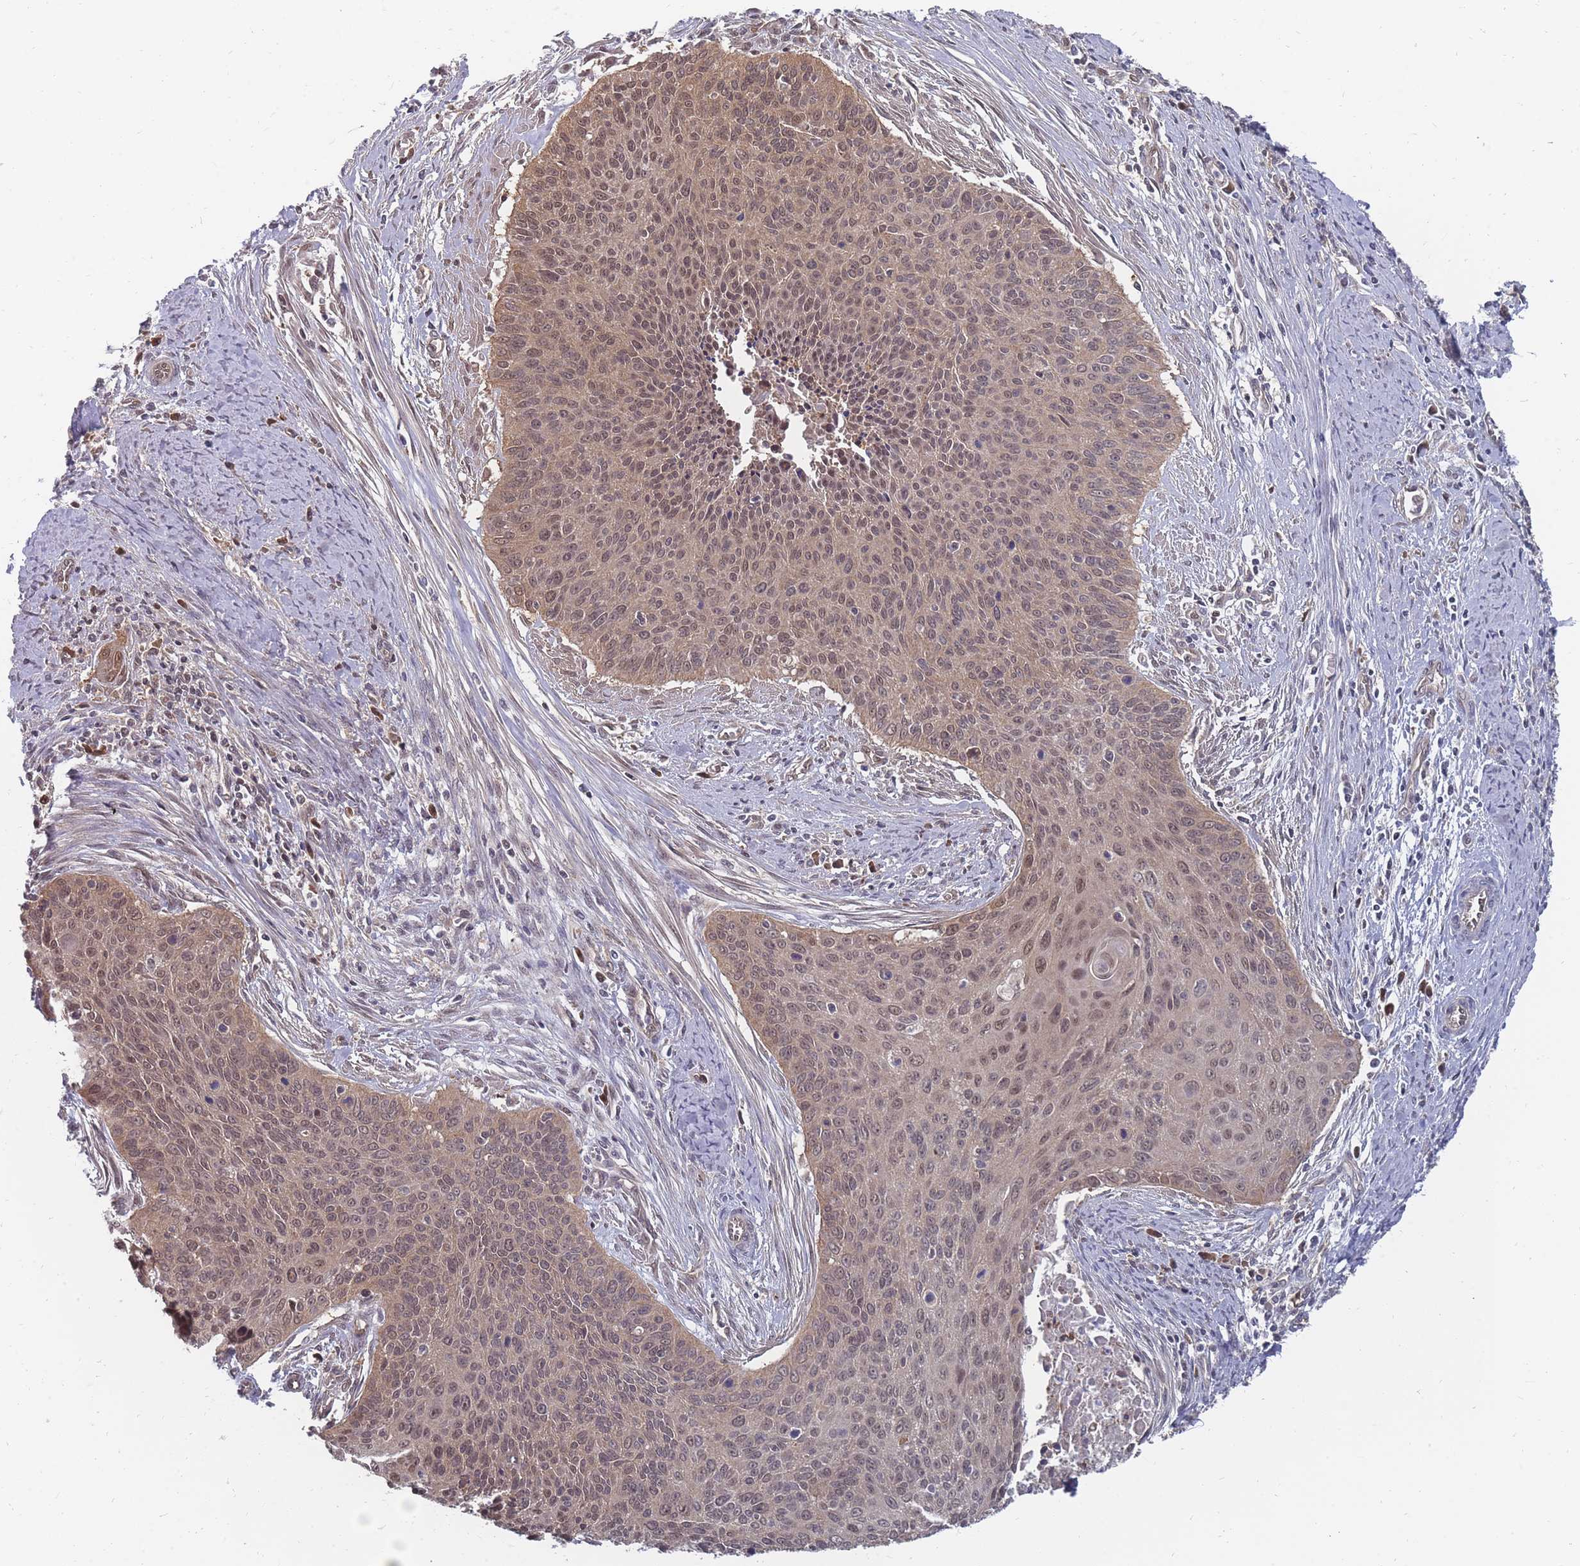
{"staining": {"intensity": "moderate", "quantity": "25%-75%", "location": "cytoplasmic/membranous,nuclear"}, "tissue": "cervical cancer", "cell_type": "Tumor cells", "image_type": "cancer", "snomed": [{"axis": "morphology", "description": "Squamous cell carcinoma, NOS"}, {"axis": "topography", "description": "Cervix"}], "caption": "Protein expression by immunohistochemistry exhibits moderate cytoplasmic/membranous and nuclear staining in about 25%-75% of tumor cells in cervical cancer (squamous cell carcinoma).", "gene": "NKD1", "patient": {"sex": "female", "age": 55}}